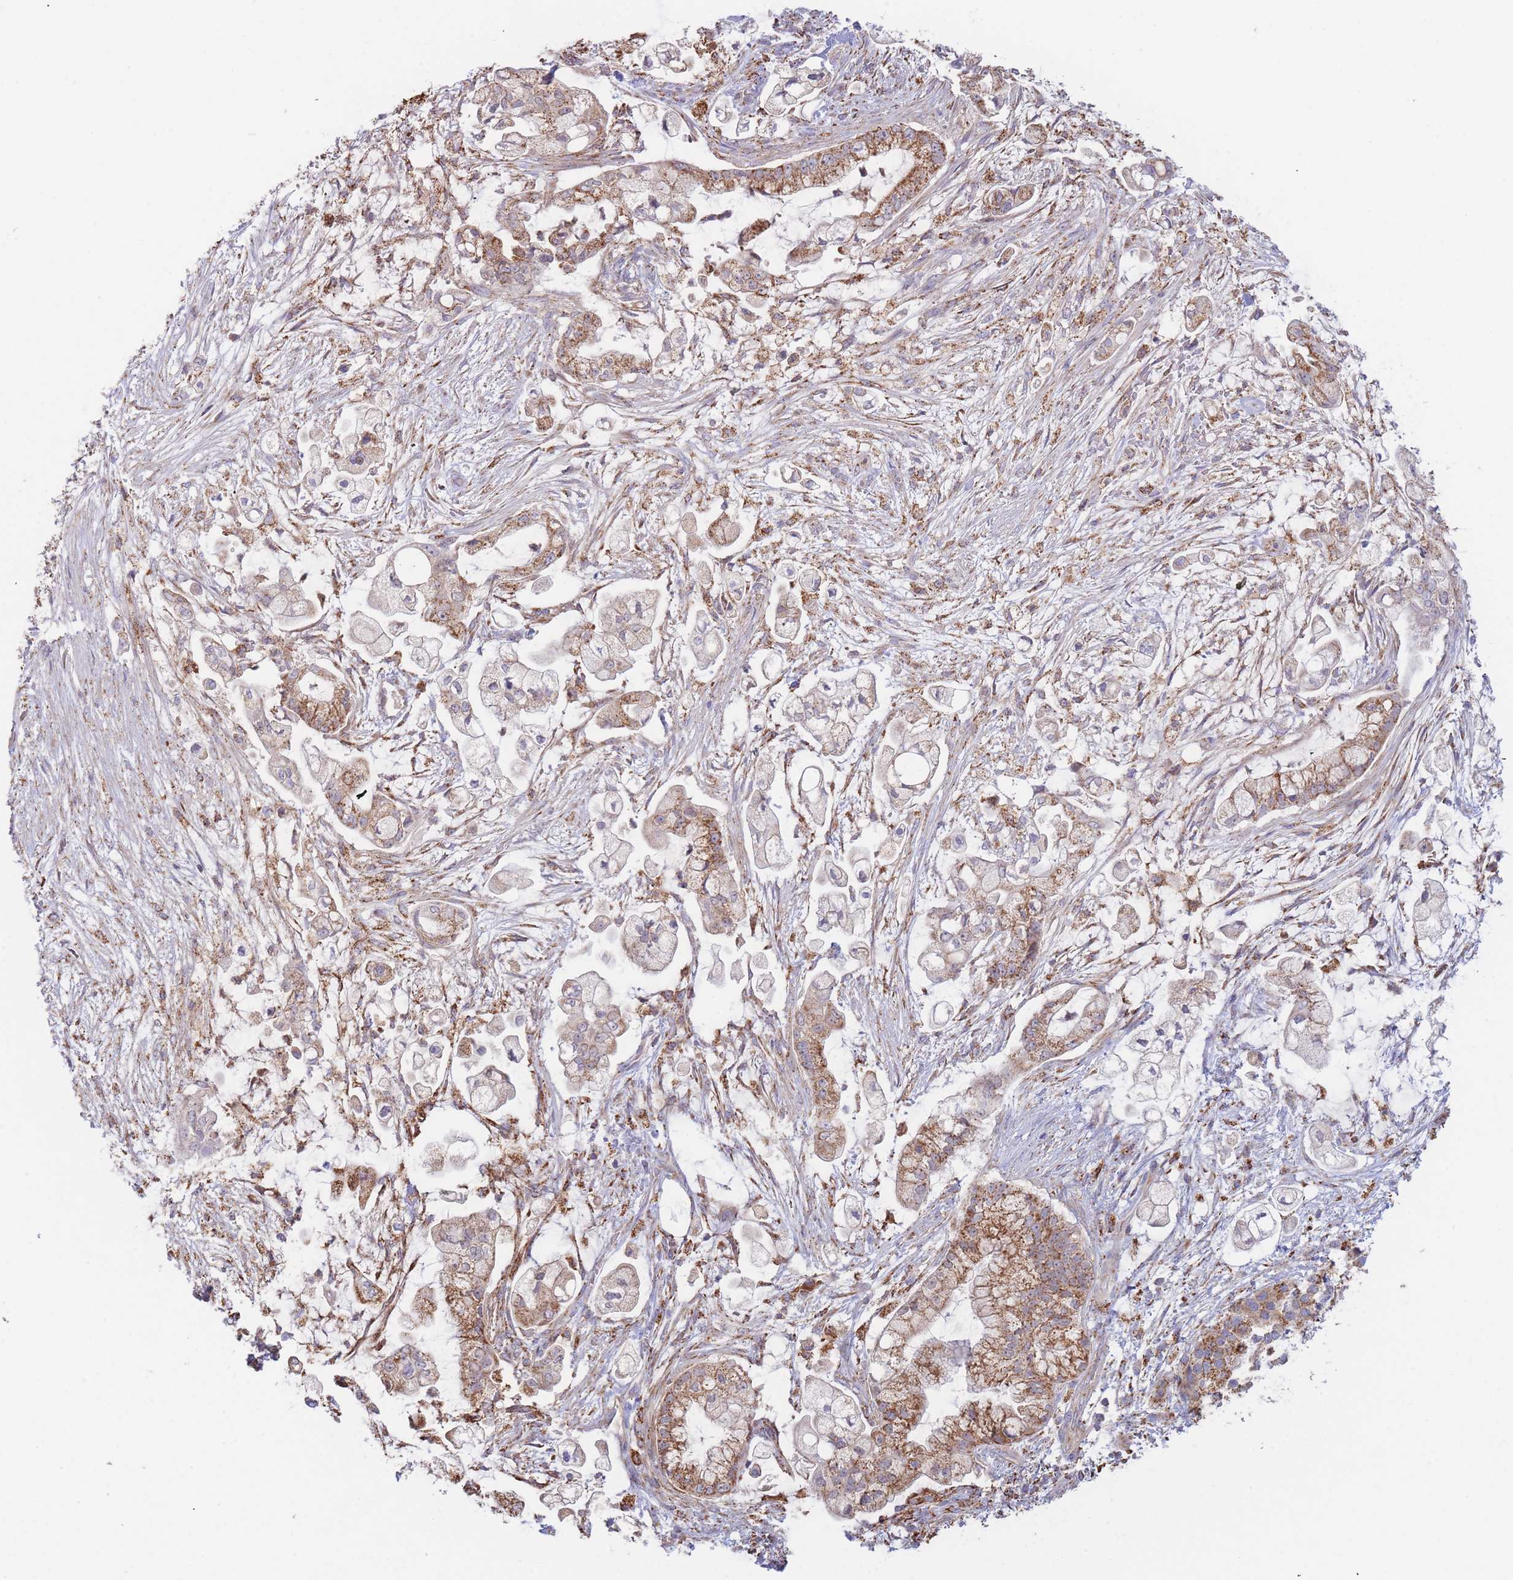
{"staining": {"intensity": "moderate", "quantity": ">75%", "location": "cytoplasmic/membranous"}, "tissue": "pancreatic cancer", "cell_type": "Tumor cells", "image_type": "cancer", "snomed": [{"axis": "morphology", "description": "Adenocarcinoma, NOS"}, {"axis": "topography", "description": "Pancreas"}], "caption": "Protein expression analysis of human adenocarcinoma (pancreatic) reveals moderate cytoplasmic/membranous positivity in approximately >75% of tumor cells. Nuclei are stained in blue.", "gene": "MRPL17", "patient": {"sex": "female", "age": 69}}